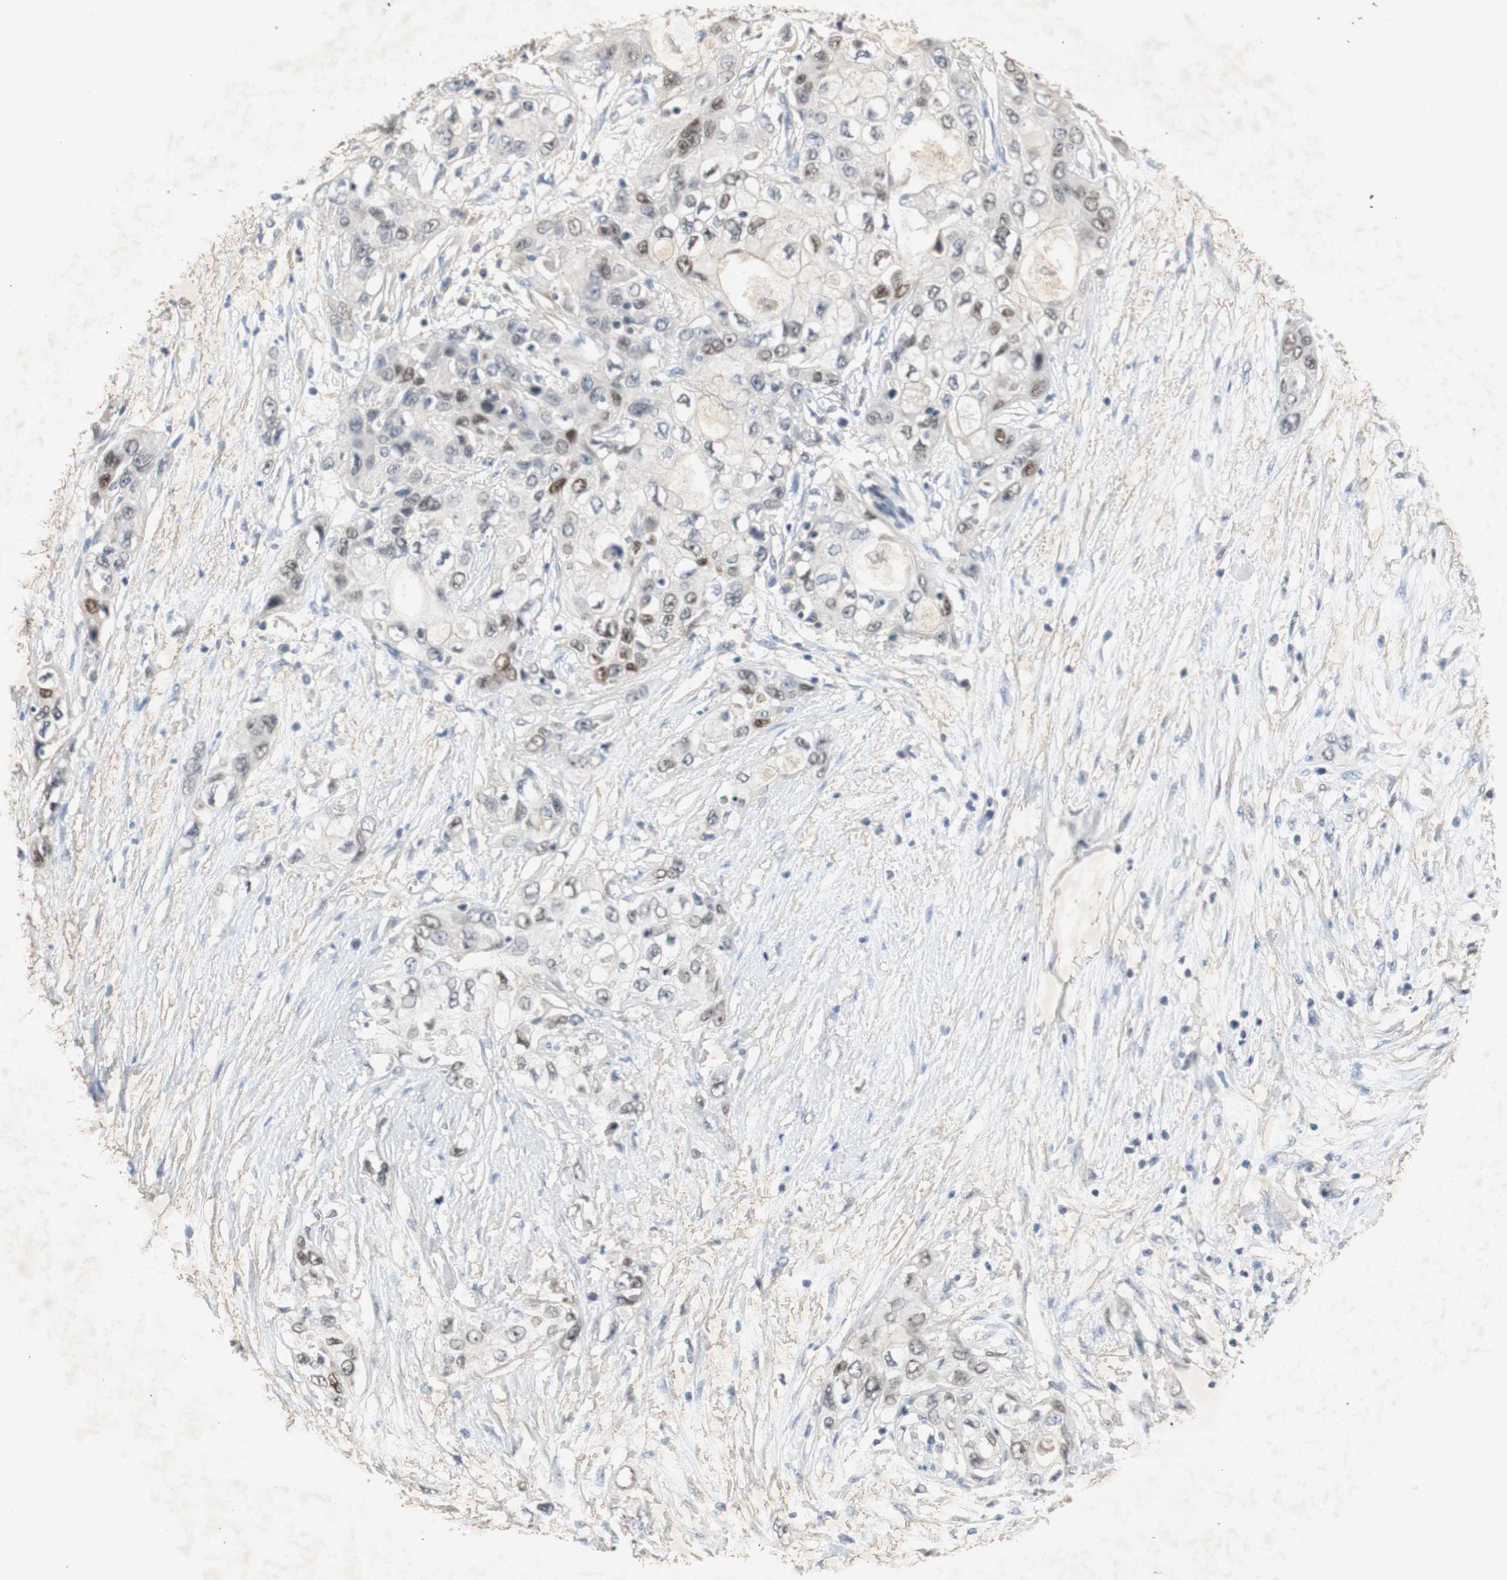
{"staining": {"intensity": "moderate", "quantity": "25%-75%", "location": "cytoplasmic/membranous,nuclear"}, "tissue": "pancreatic cancer", "cell_type": "Tumor cells", "image_type": "cancer", "snomed": [{"axis": "morphology", "description": "Adenocarcinoma, NOS"}, {"axis": "topography", "description": "Pancreas"}], "caption": "Pancreatic adenocarcinoma stained for a protein displays moderate cytoplasmic/membranous and nuclear positivity in tumor cells. Immunohistochemistry (ihc) stains the protein in brown and the nuclei are stained blue.", "gene": "FOSB", "patient": {"sex": "female", "age": 70}}